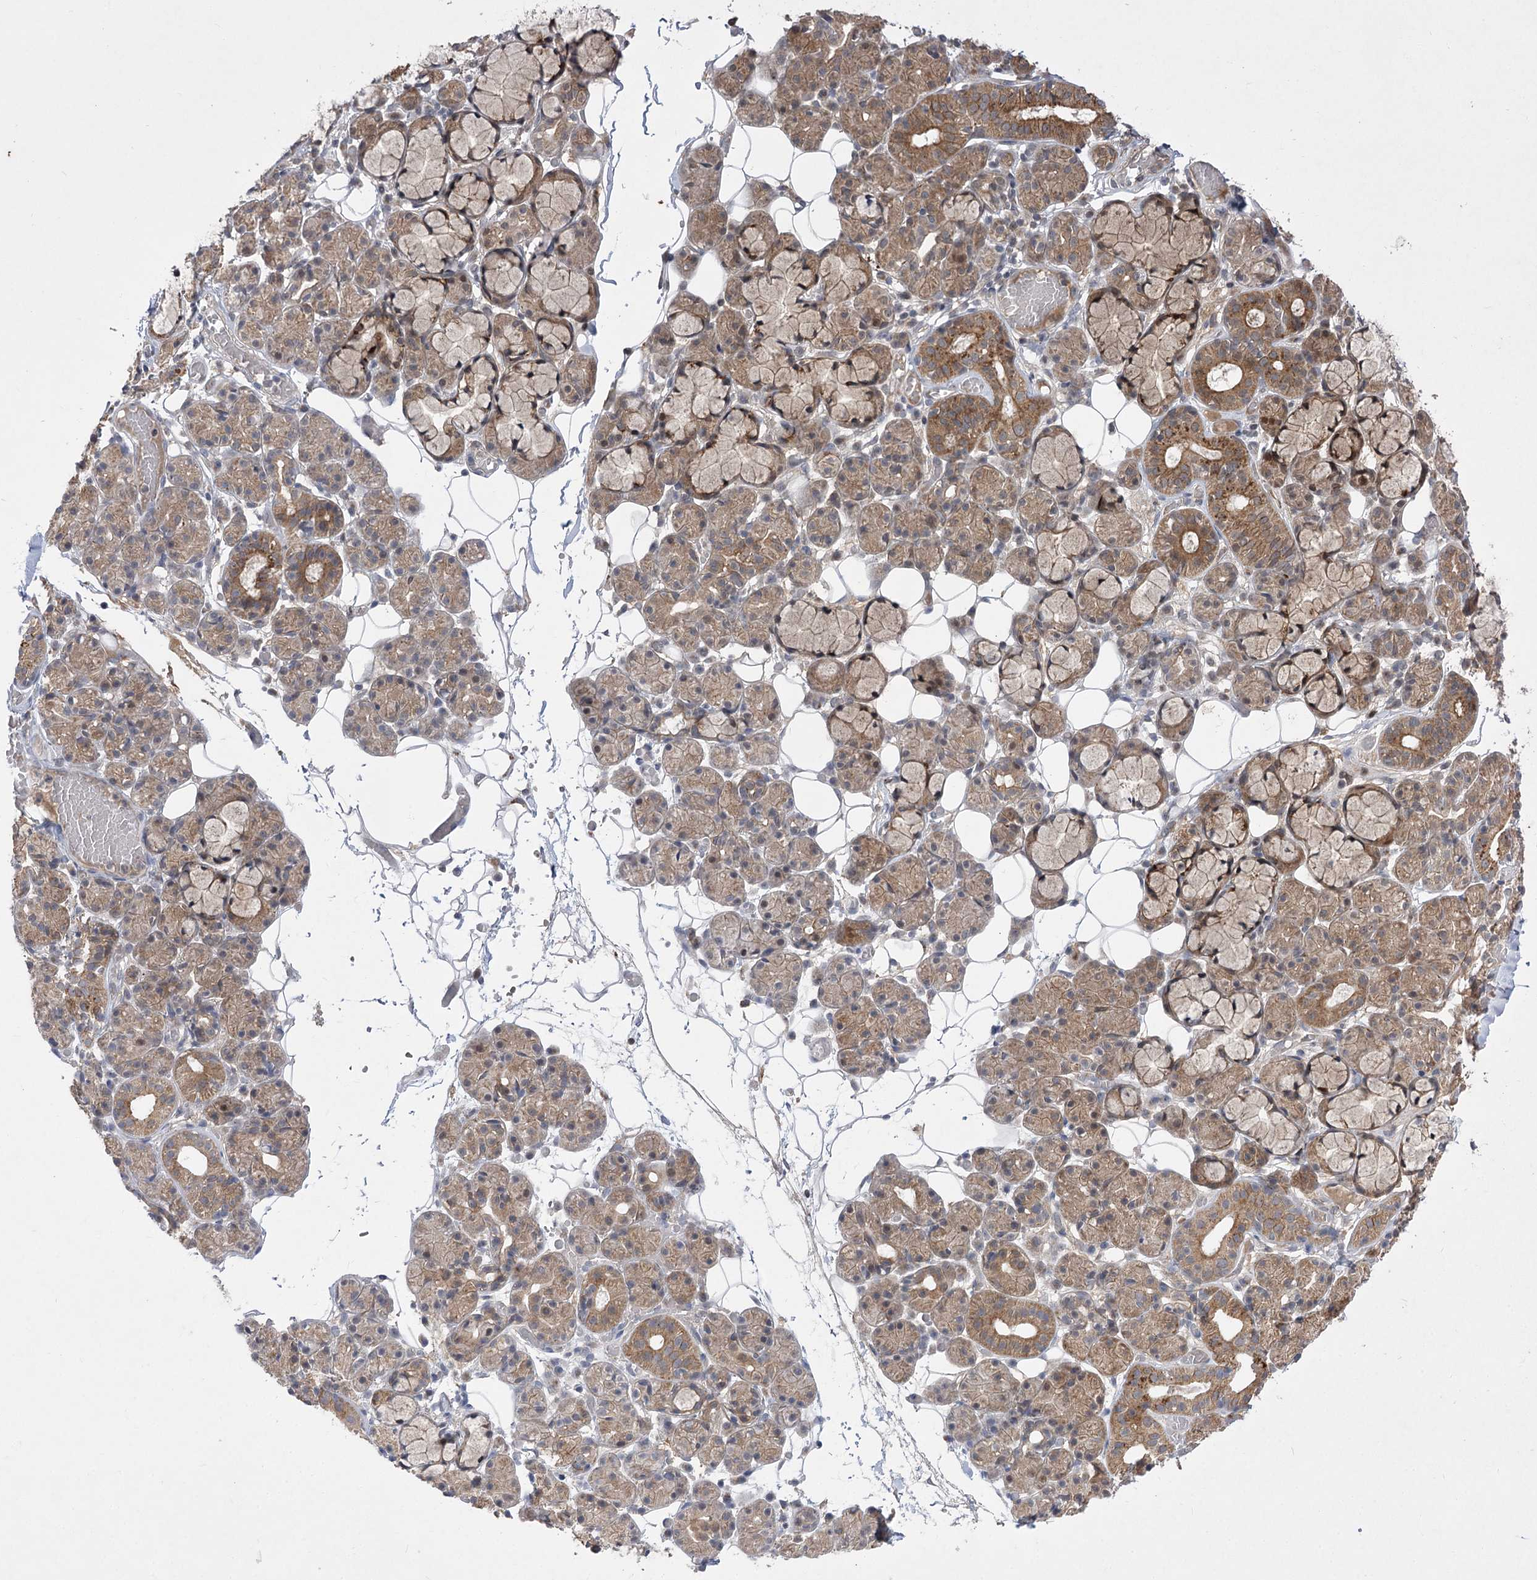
{"staining": {"intensity": "moderate", "quantity": "25%-75%", "location": "cytoplasmic/membranous"}, "tissue": "salivary gland", "cell_type": "Glandular cells", "image_type": "normal", "snomed": [{"axis": "morphology", "description": "Normal tissue, NOS"}, {"axis": "topography", "description": "Salivary gland"}], "caption": "An immunohistochemistry (IHC) micrograph of unremarkable tissue is shown. Protein staining in brown highlights moderate cytoplasmic/membranous positivity in salivary gland within glandular cells.", "gene": "HELT", "patient": {"sex": "male", "age": 63}}